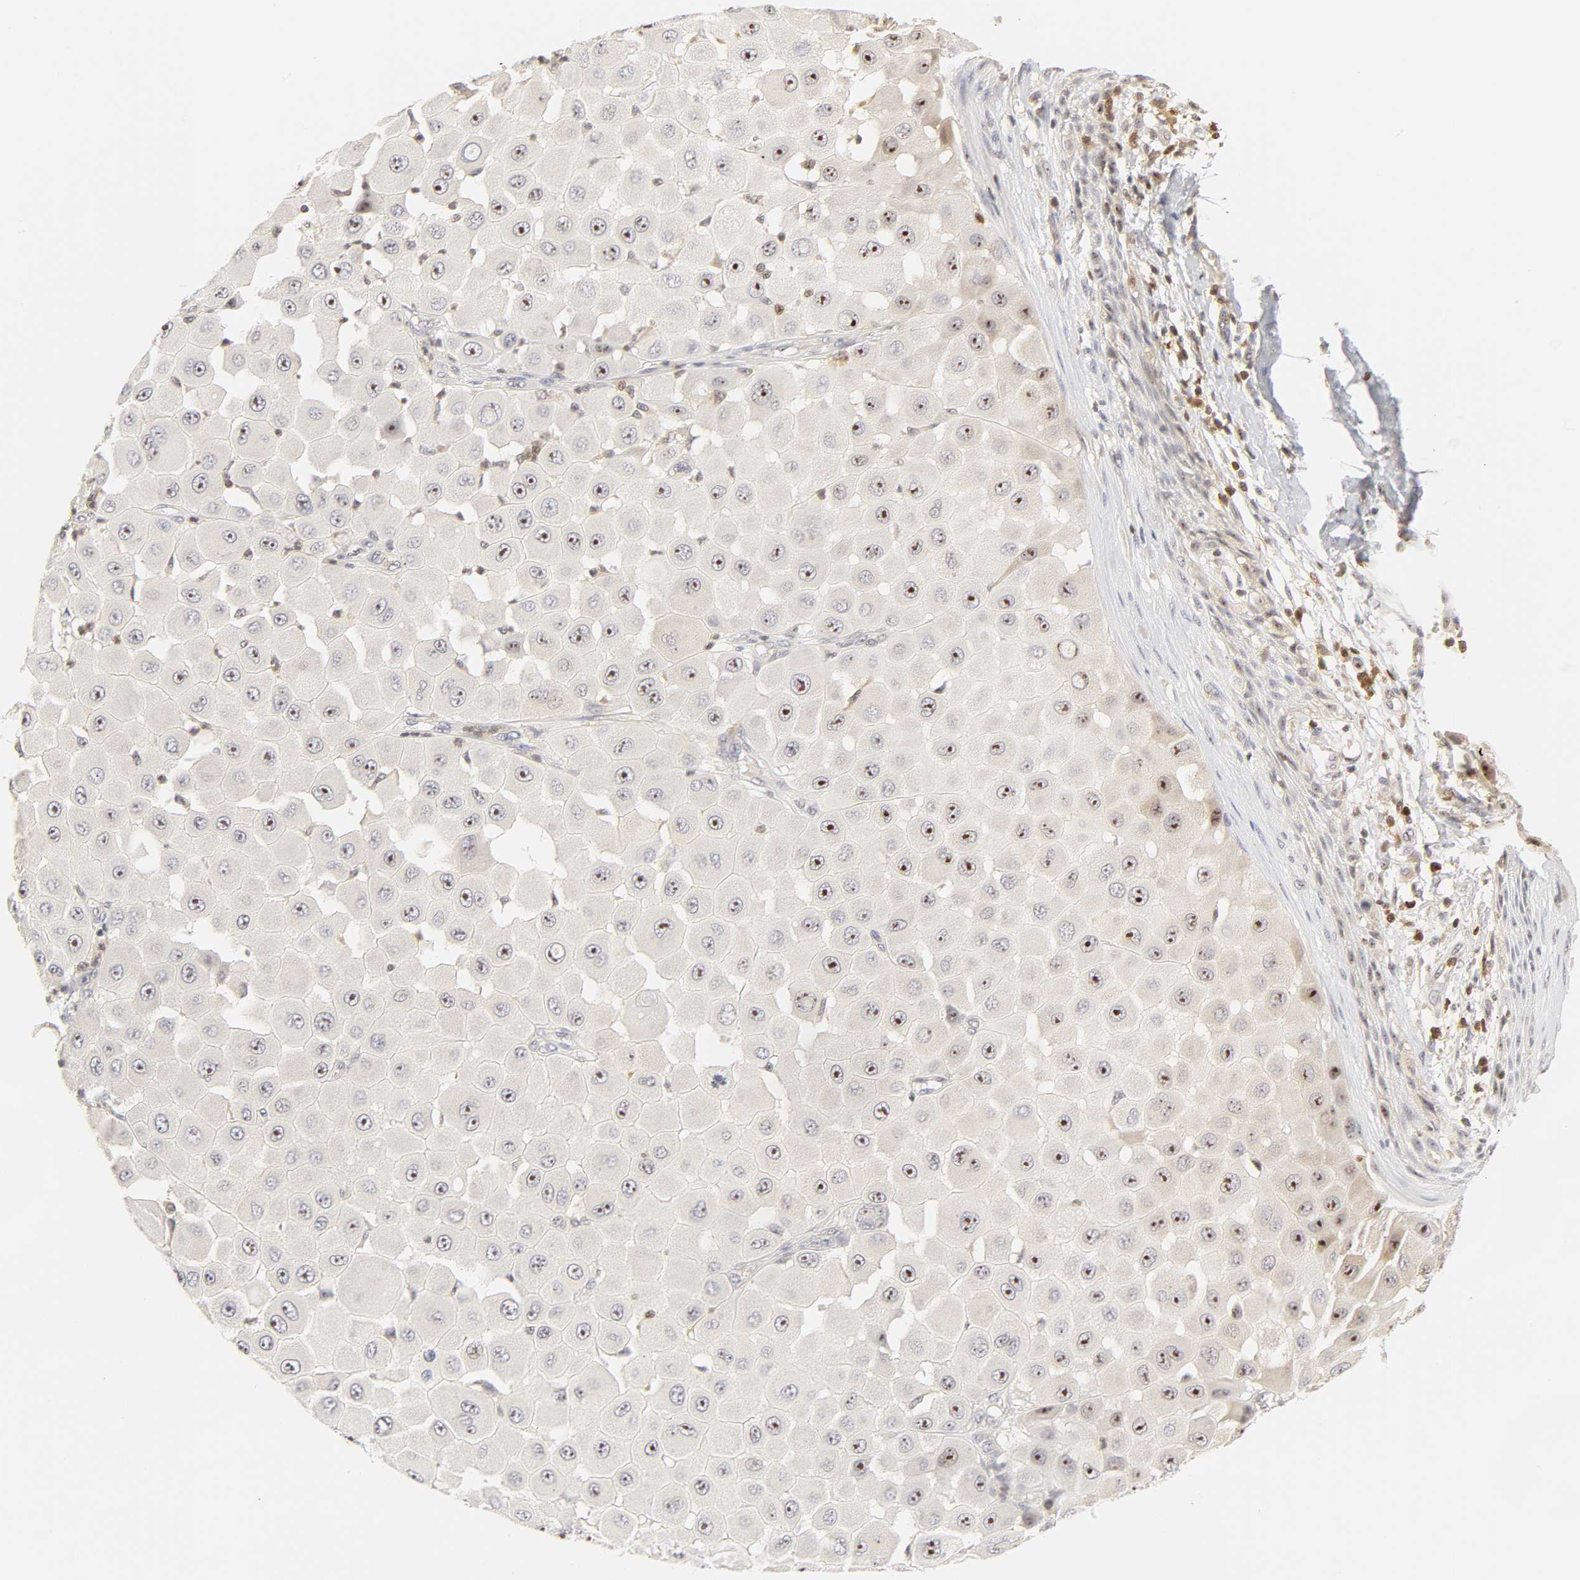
{"staining": {"intensity": "weak", "quantity": "25%-75%", "location": "nuclear"}, "tissue": "melanoma", "cell_type": "Tumor cells", "image_type": "cancer", "snomed": [{"axis": "morphology", "description": "Malignant melanoma, NOS"}, {"axis": "topography", "description": "Skin"}], "caption": "Immunohistochemistry (IHC) micrograph of human melanoma stained for a protein (brown), which reveals low levels of weak nuclear staining in about 25%-75% of tumor cells.", "gene": "KIF2A", "patient": {"sex": "female", "age": 81}}